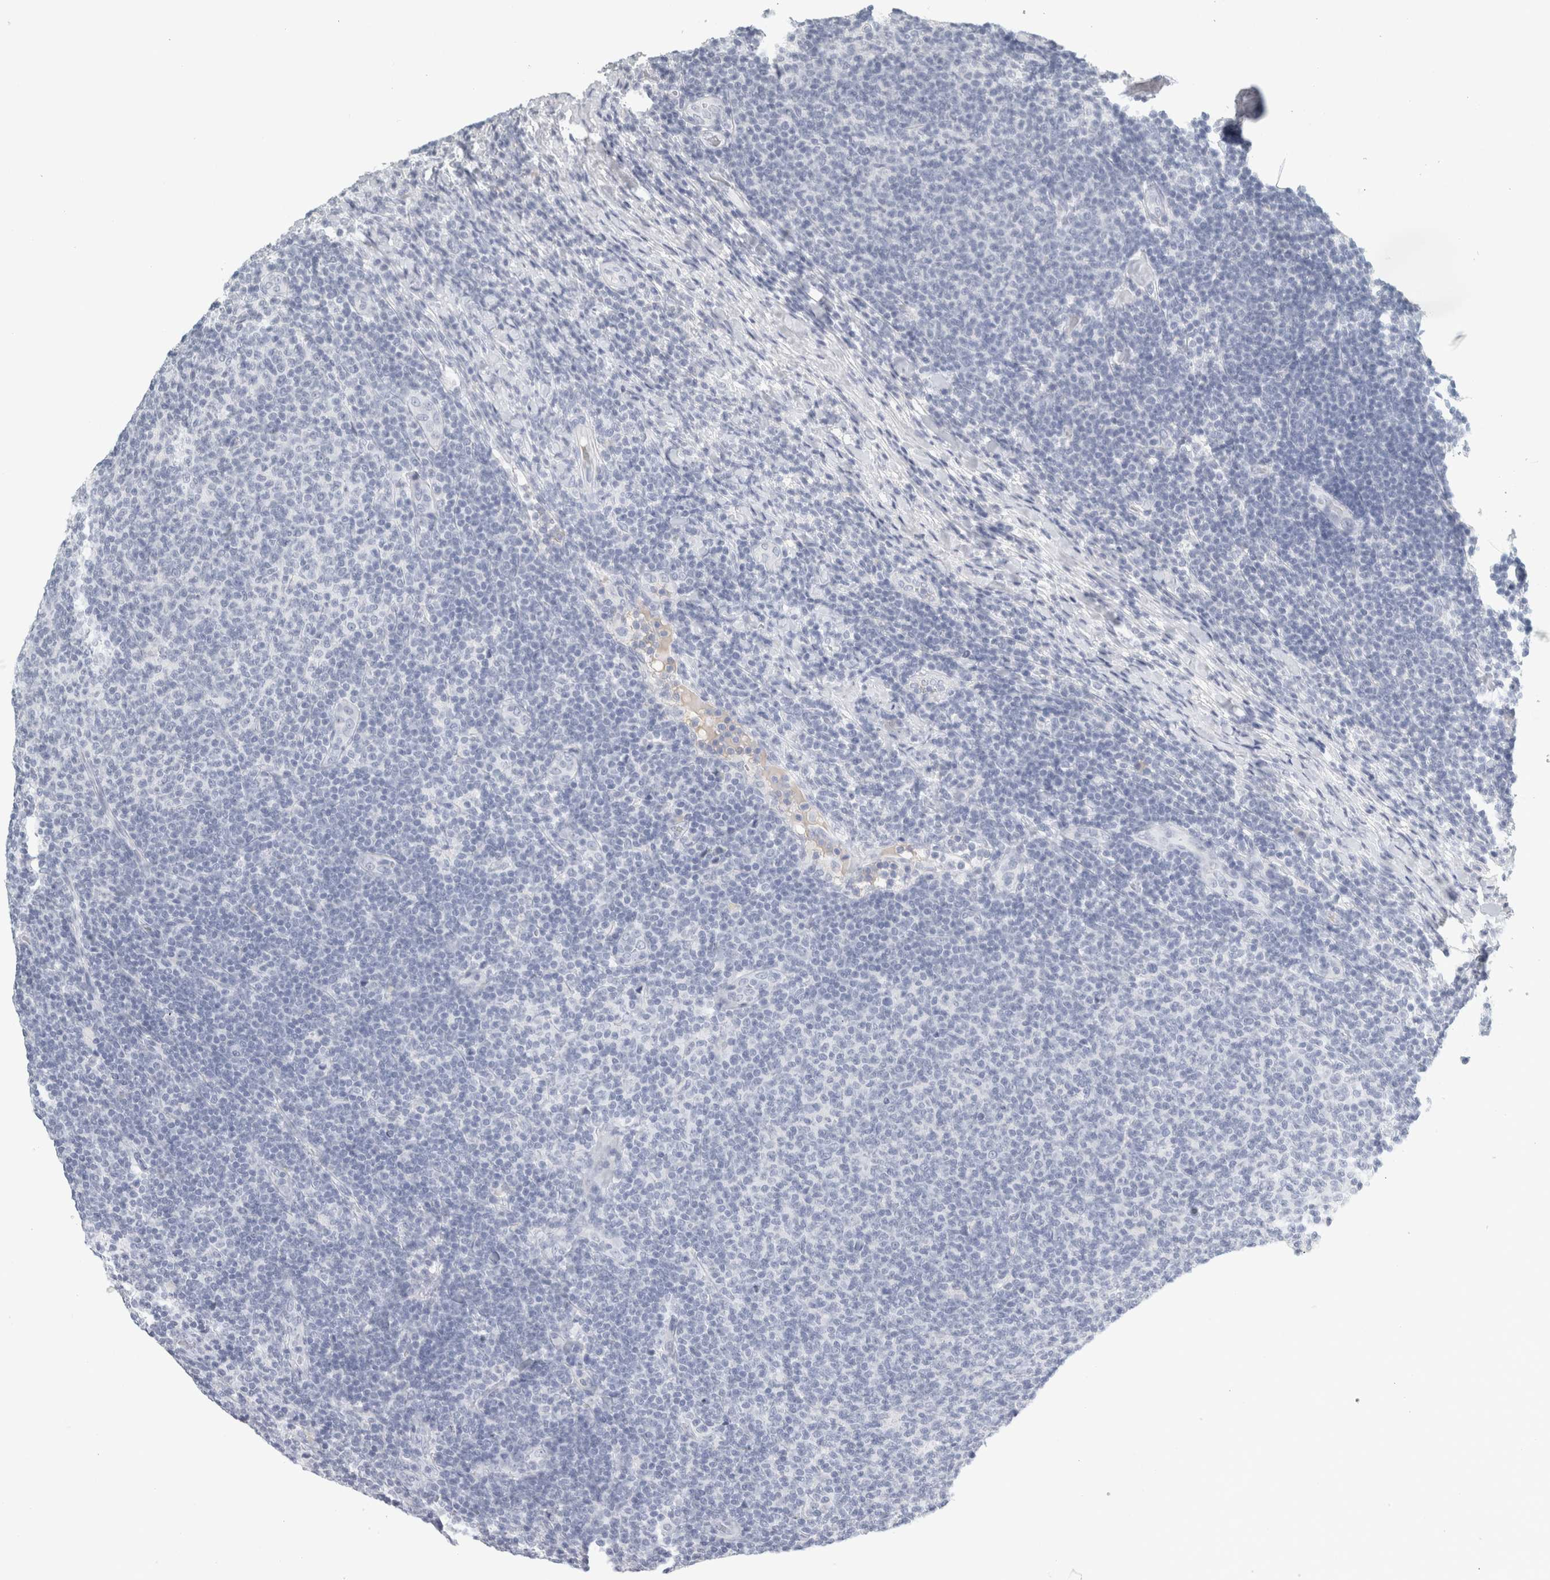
{"staining": {"intensity": "negative", "quantity": "none", "location": "none"}, "tissue": "lymphoma", "cell_type": "Tumor cells", "image_type": "cancer", "snomed": [{"axis": "morphology", "description": "Malignant lymphoma, non-Hodgkin's type, Low grade"}, {"axis": "topography", "description": "Lymph node"}], "caption": "Micrograph shows no significant protein positivity in tumor cells of lymphoma.", "gene": "TSPAN8", "patient": {"sex": "male", "age": 66}}